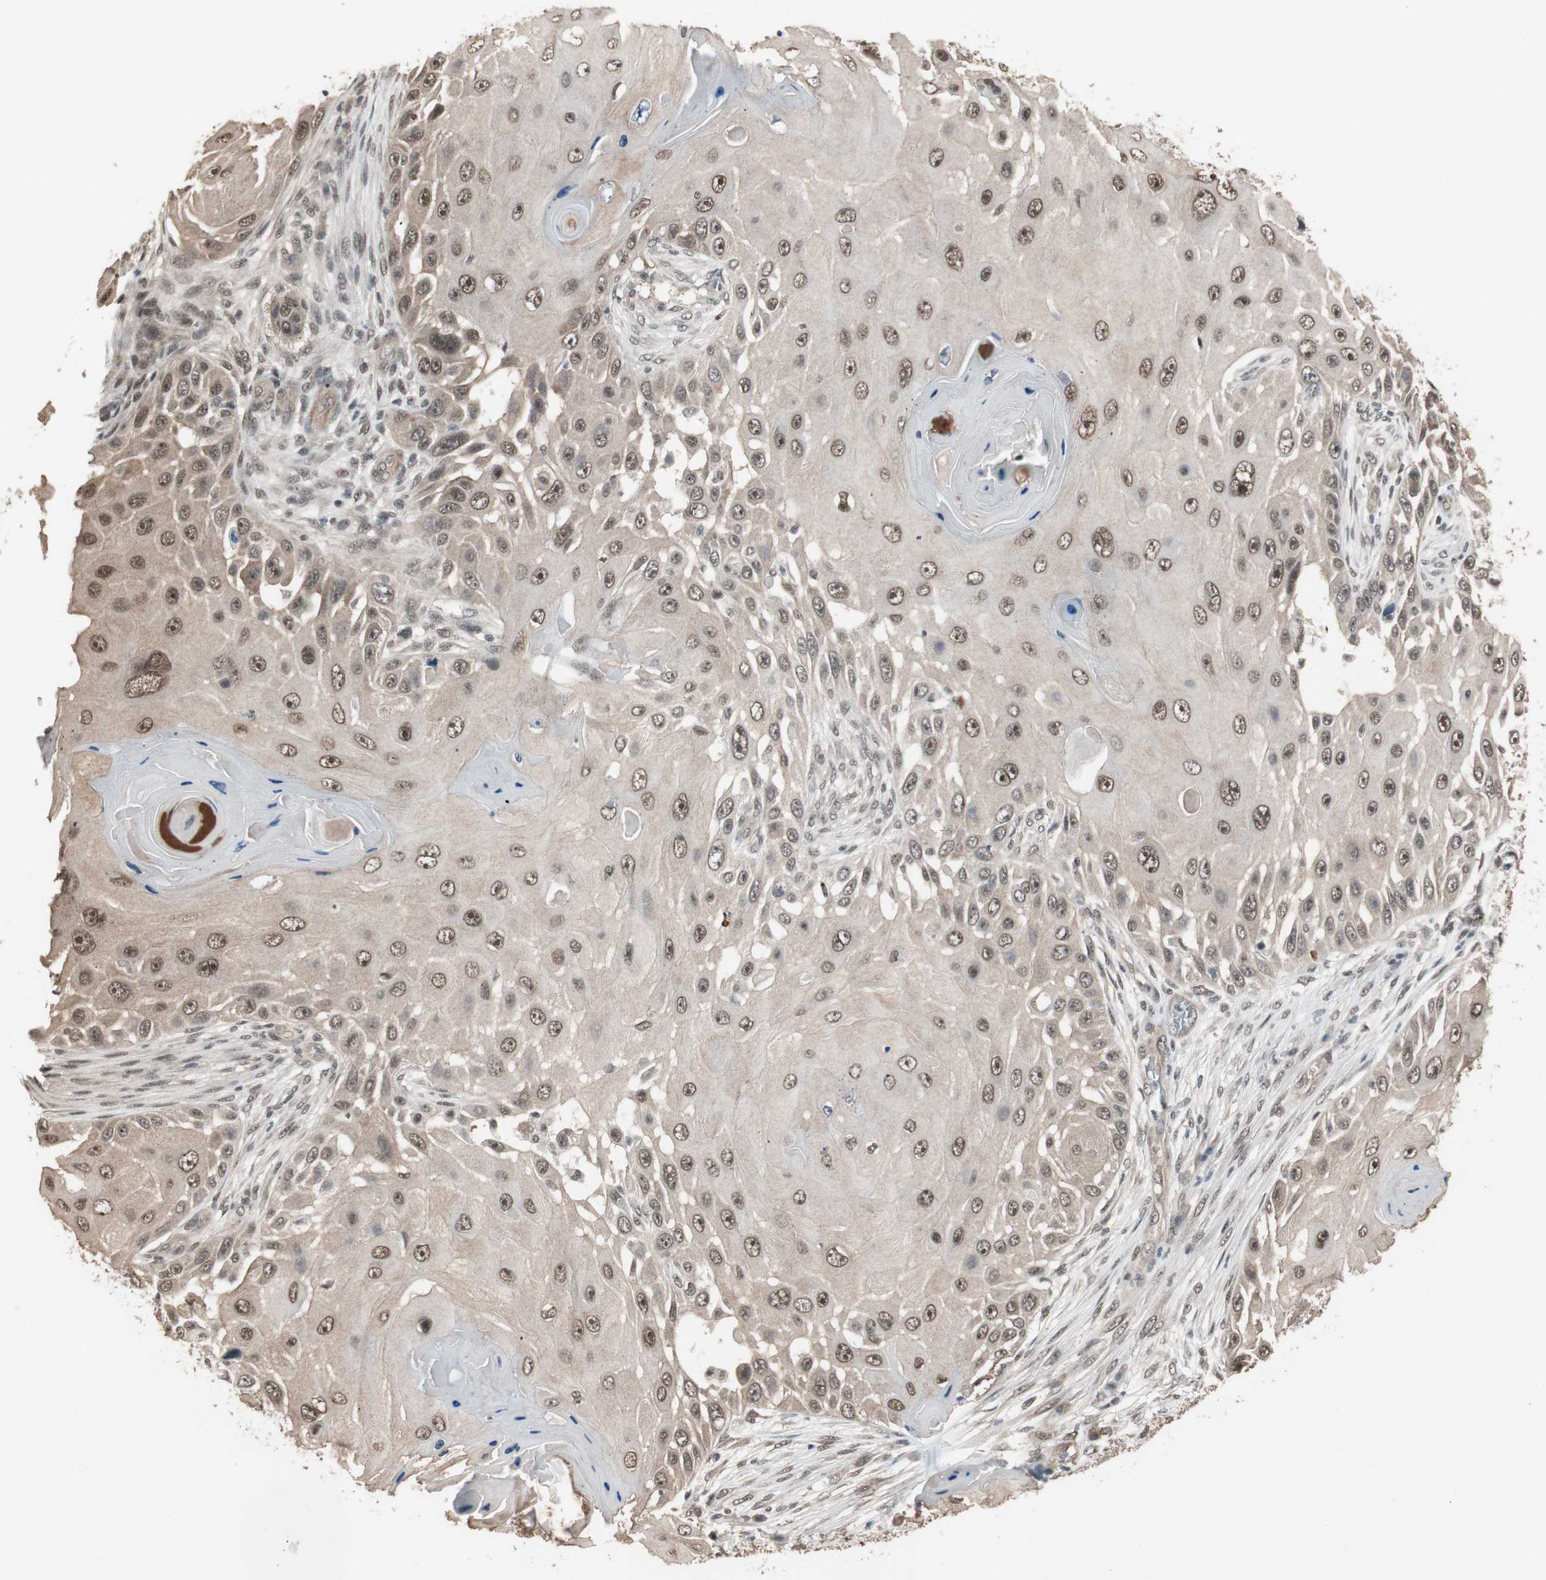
{"staining": {"intensity": "weak", "quantity": "25%-75%", "location": "nuclear"}, "tissue": "skin cancer", "cell_type": "Tumor cells", "image_type": "cancer", "snomed": [{"axis": "morphology", "description": "Squamous cell carcinoma, NOS"}, {"axis": "topography", "description": "Skin"}], "caption": "Immunohistochemistry staining of skin squamous cell carcinoma, which shows low levels of weak nuclear staining in about 25%-75% of tumor cells indicating weak nuclear protein positivity. The staining was performed using DAB (brown) for protein detection and nuclei were counterstained in hematoxylin (blue).", "gene": "DRAP1", "patient": {"sex": "female", "age": 44}}